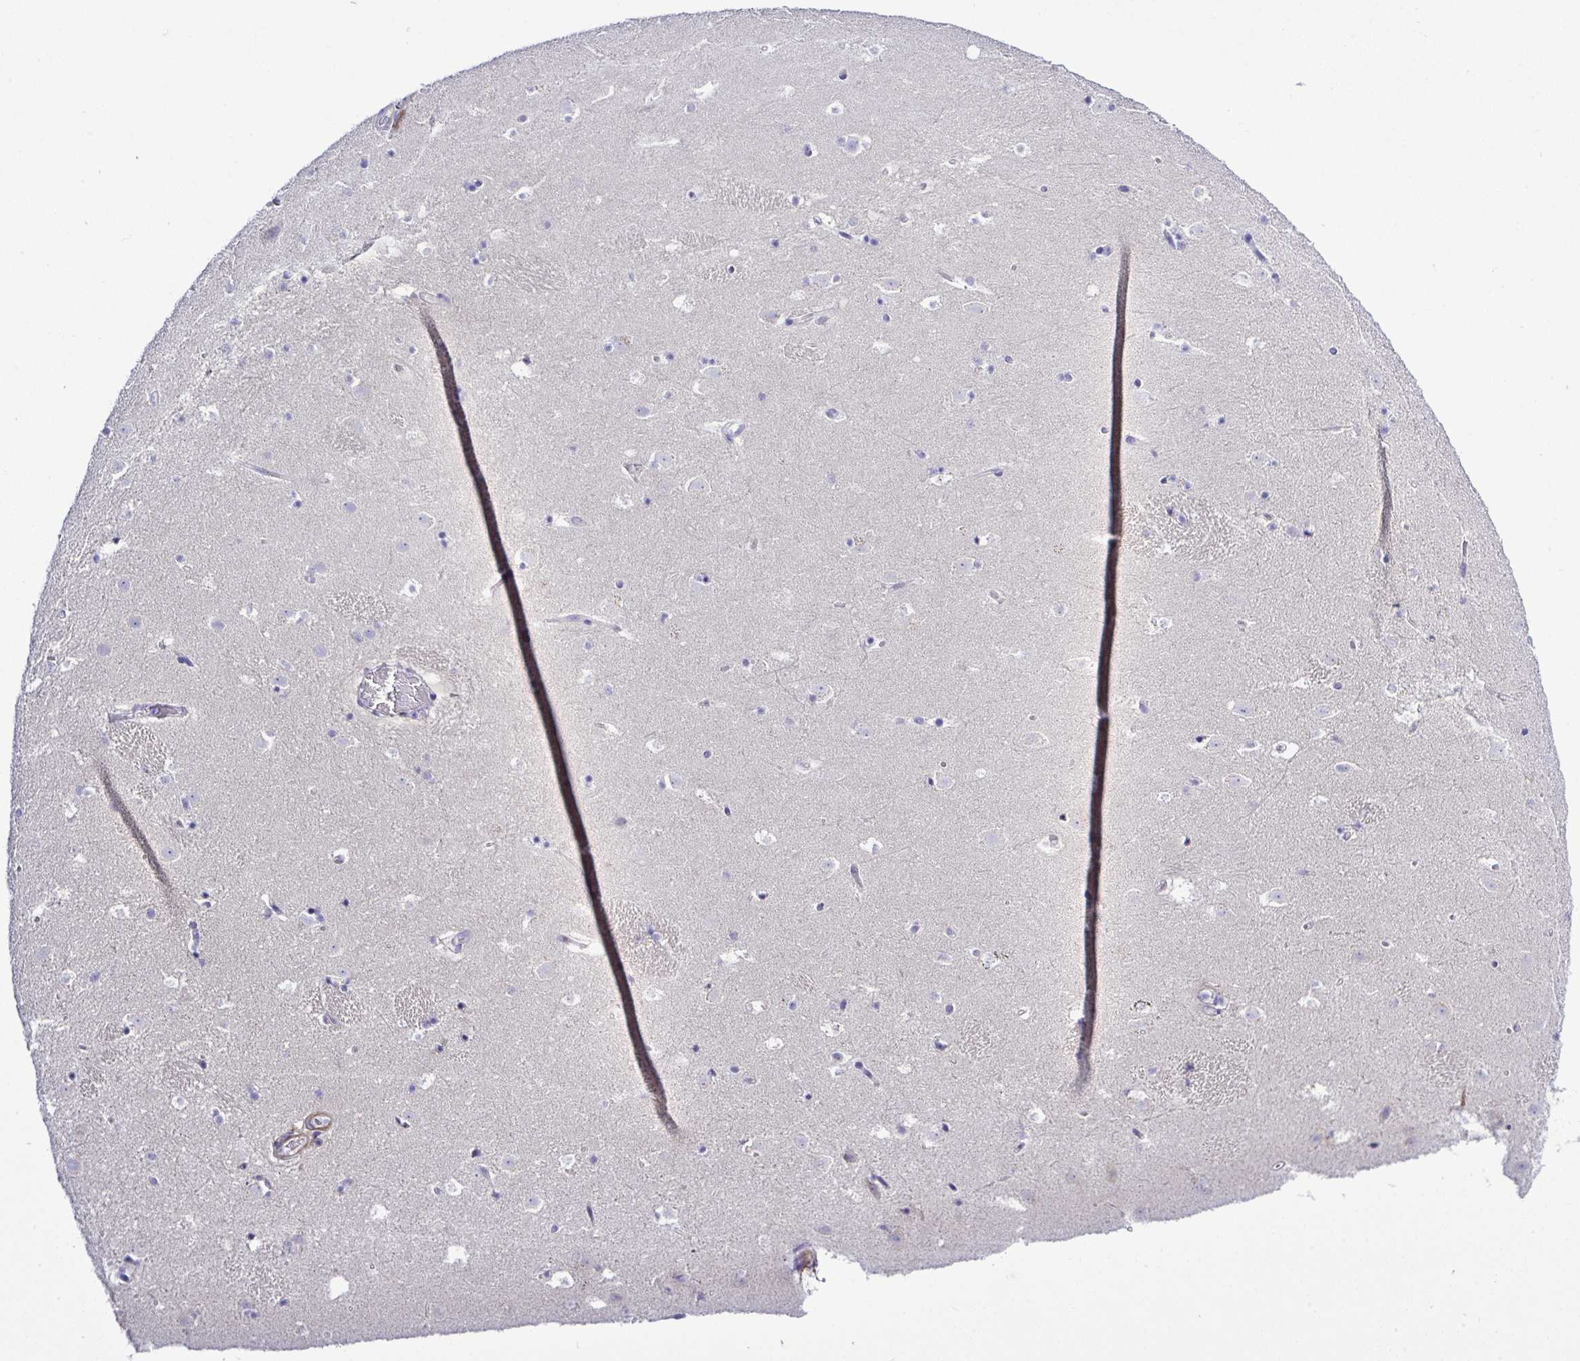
{"staining": {"intensity": "negative", "quantity": "none", "location": "none"}, "tissue": "caudate", "cell_type": "Glial cells", "image_type": "normal", "snomed": [{"axis": "morphology", "description": "Normal tissue, NOS"}, {"axis": "topography", "description": "Lateral ventricle wall"}], "caption": "The photomicrograph shows no staining of glial cells in unremarkable caudate.", "gene": "MED11", "patient": {"sex": "male", "age": 37}}